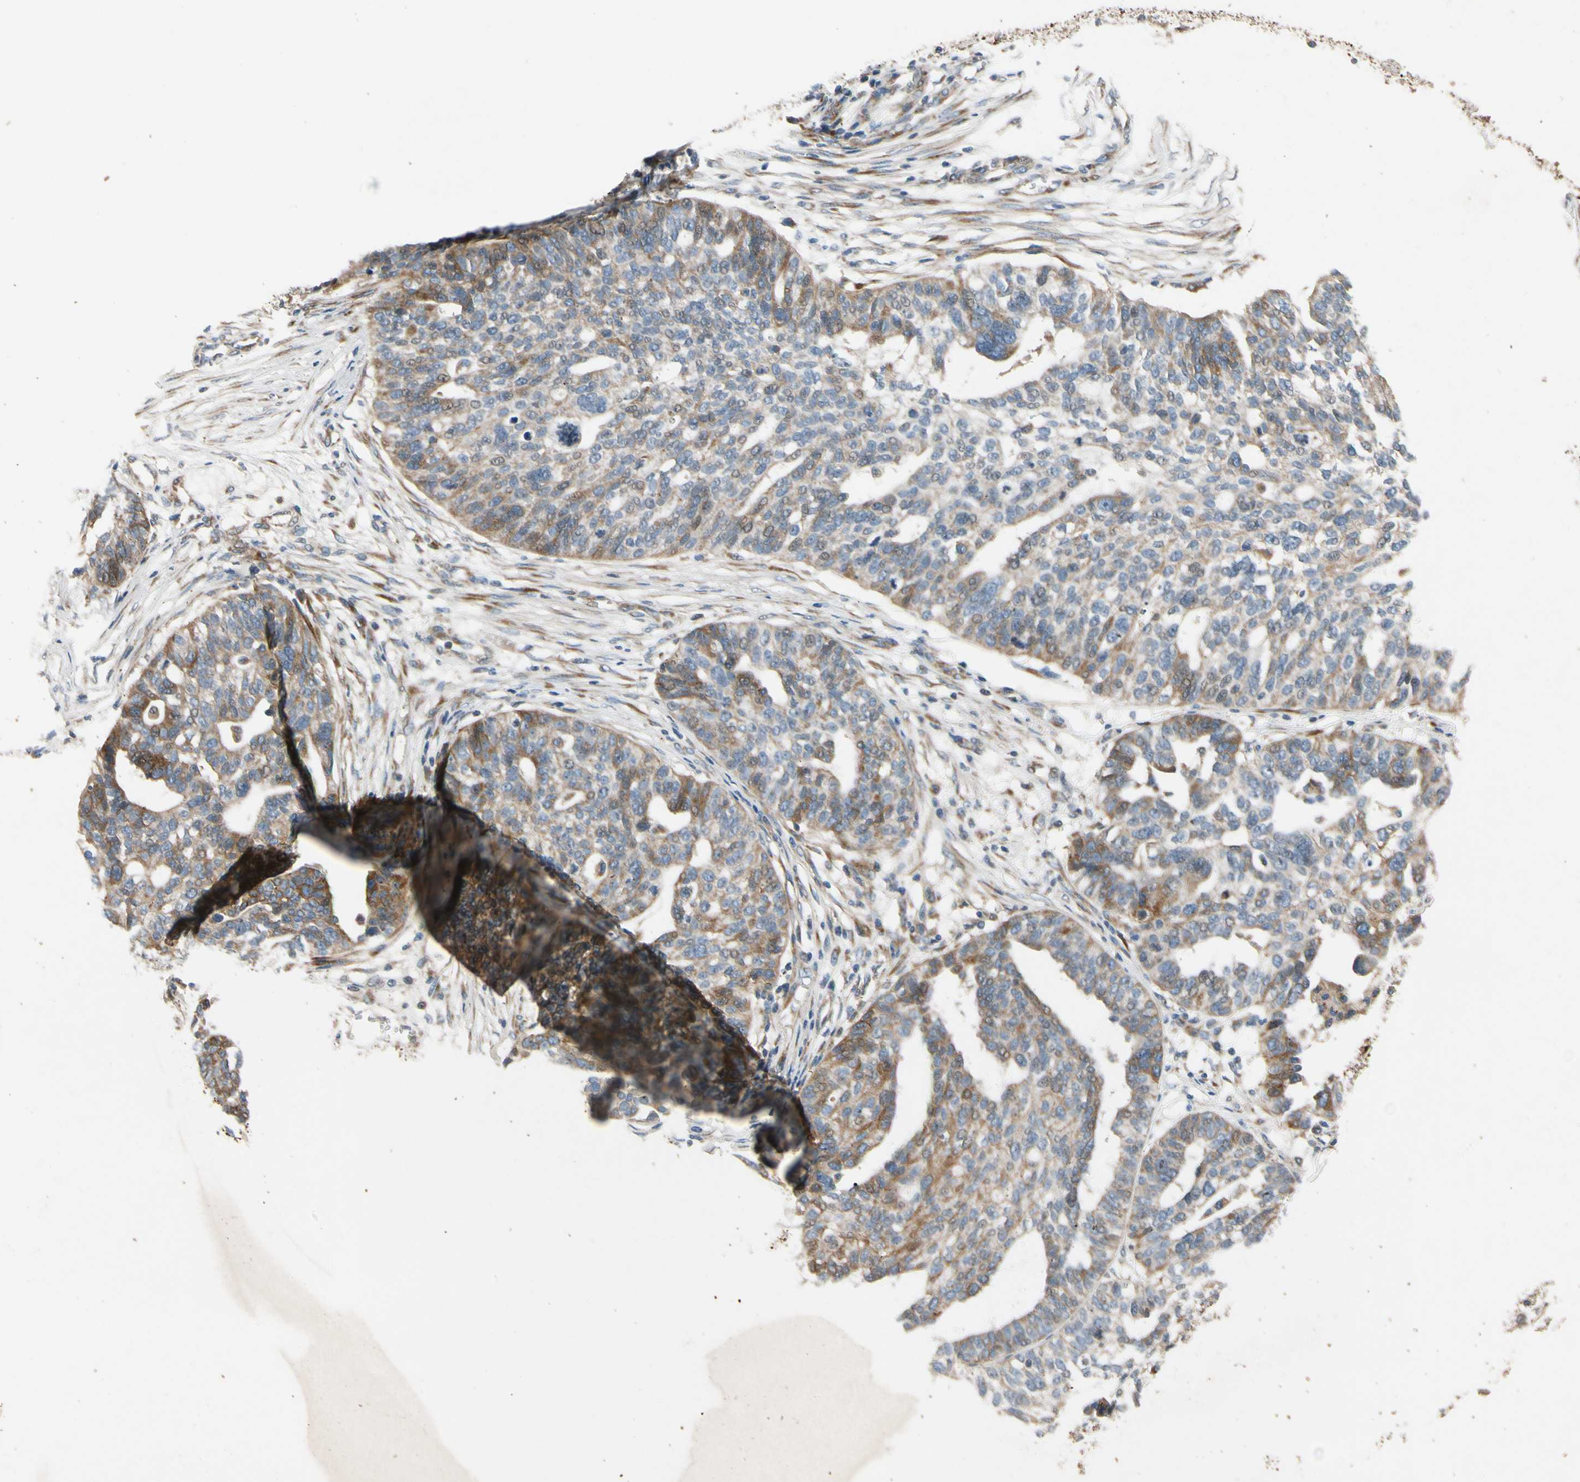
{"staining": {"intensity": "moderate", "quantity": ">75%", "location": "cytoplasmic/membranous"}, "tissue": "ovarian cancer", "cell_type": "Tumor cells", "image_type": "cancer", "snomed": [{"axis": "morphology", "description": "Cystadenocarcinoma, serous, NOS"}, {"axis": "topography", "description": "Ovary"}], "caption": "A brown stain shows moderate cytoplasmic/membranous positivity of a protein in human ovarian serous cystadenocarcinoma tumor cells.", "gene": "MST1R", "patient": {"sex": "female", "age": 59}}